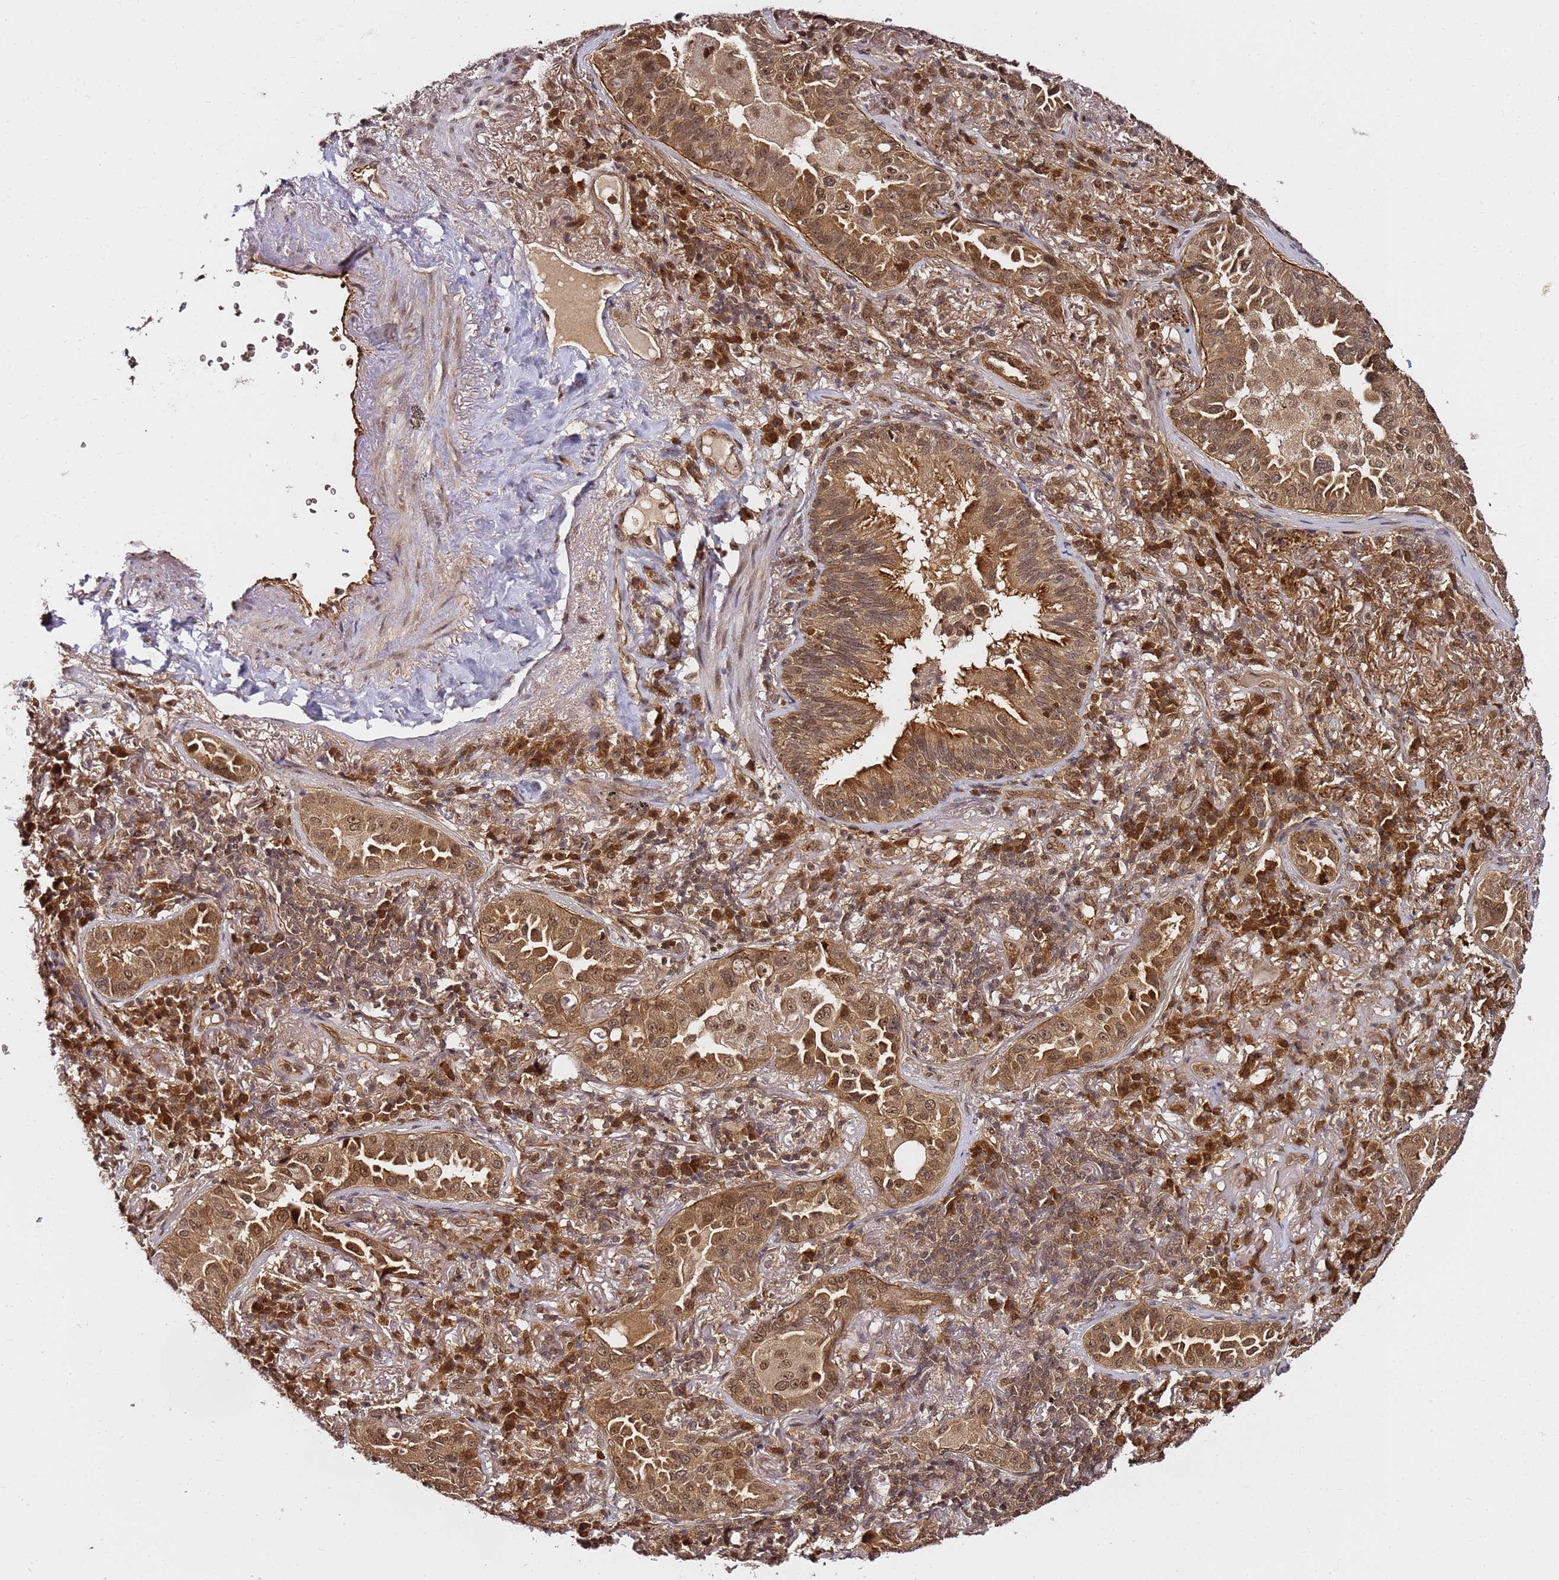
{"staining": {"intensity": "moderate", "quantity": ">75%", "location": "cytoplasmic/membranous,nuclear"}, "tissue": "lung cancer", "cell_type": "Tumor cells", "image_type": "cancer", "snomed": [{"axis": "morphology", "description": "Adenocarcinoma, NOS"}, {"axis": "topography", "description": "Lung"}], "caption": "Immunohistochemical staining of lung adenocarcinoma displays medium levels of moderate cytoplasmic/membranous and nuclear staining in approximately >75% of tumor cells. (IHC, brightfield microscopy, high magnification).", "gene": "RGS18", "patient": {"sex": "female", "age": 69}}